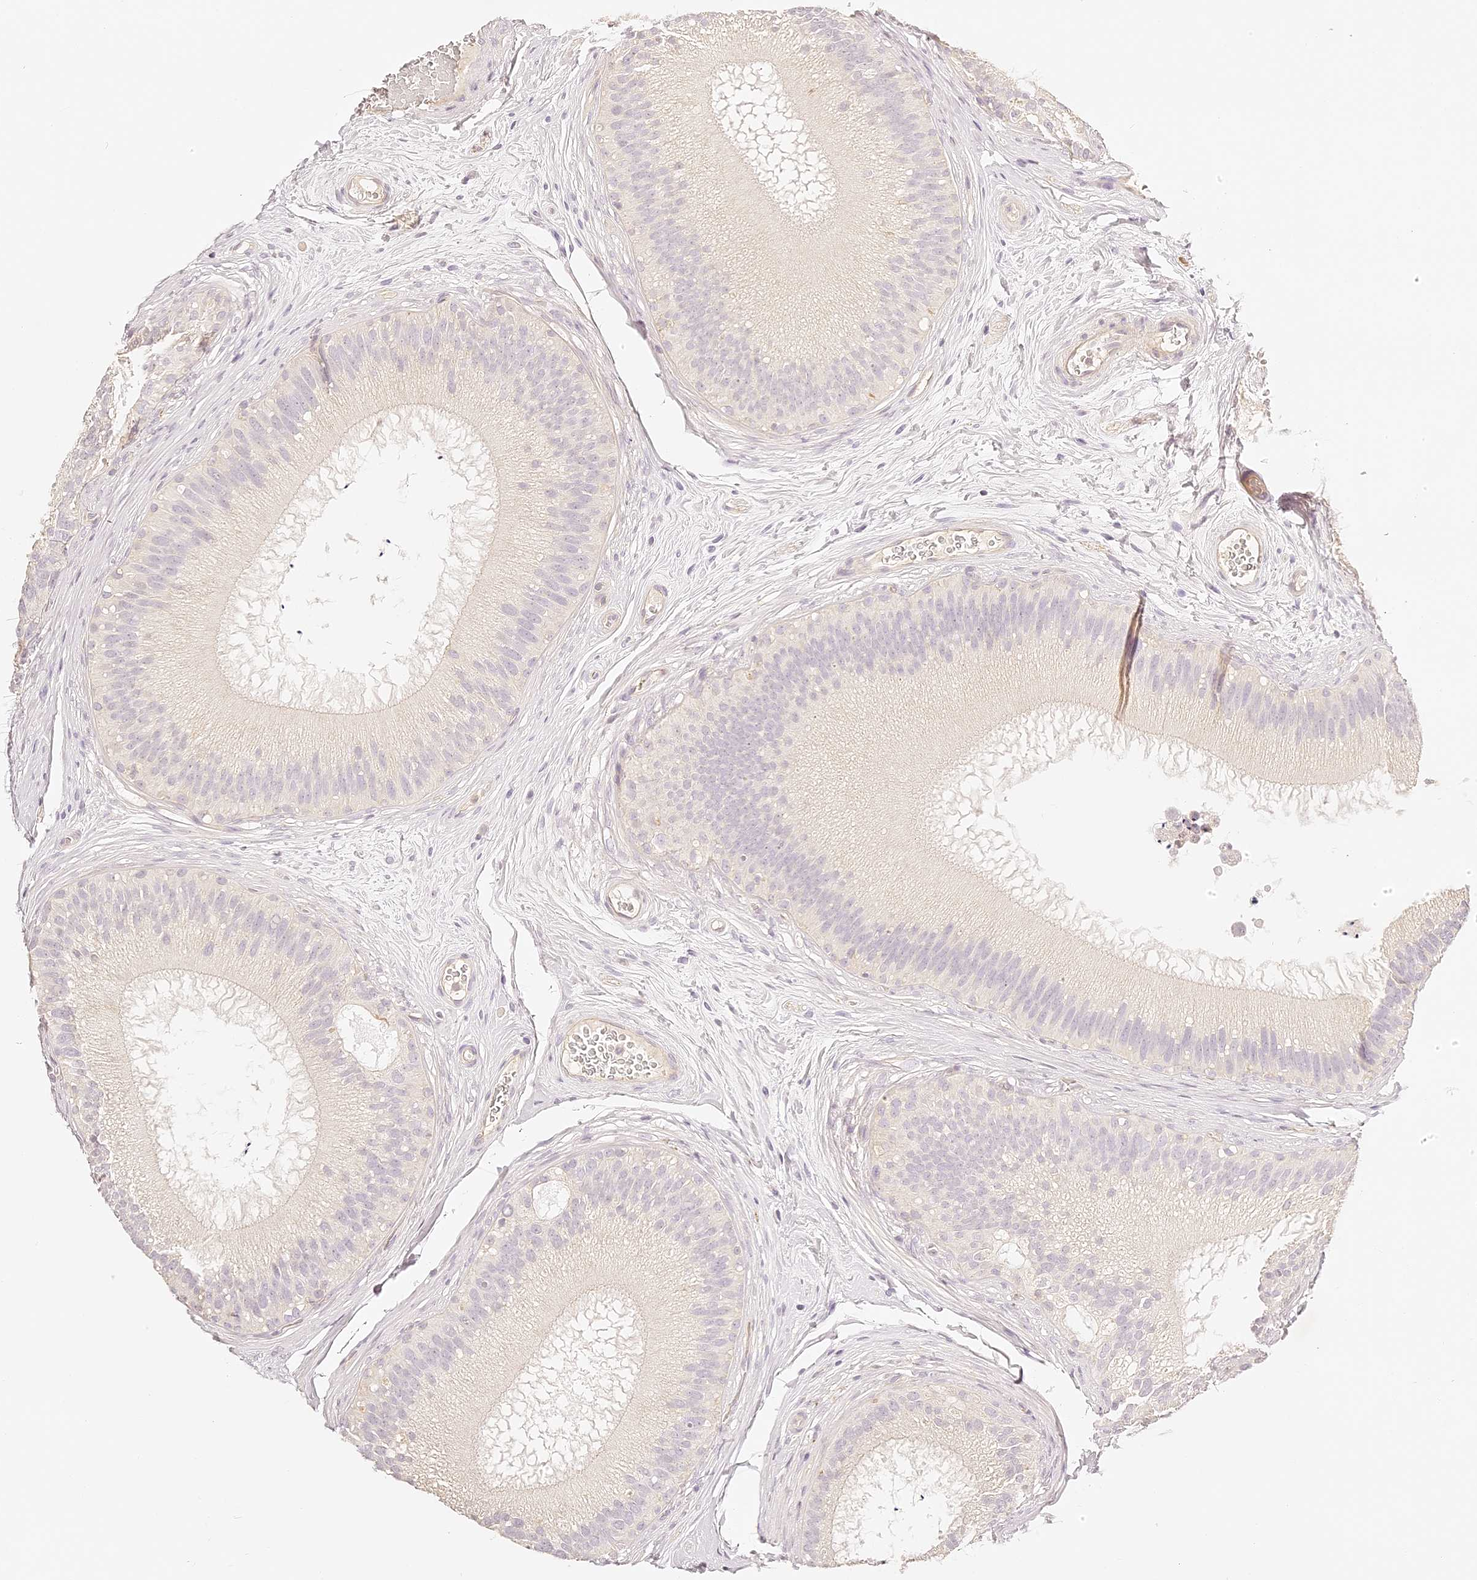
{"staining": {"intensity": "negative", "quantity": "none", "location": "none"}, "tissue": "epididymis", "cell_type": "Glandular cells", "image_type": "normal", "snomed": [{"axis": "morphology", "description": "Normal tissue, NOS"}, {"axis": "topography", "description": "Epididymis"}], "caption": "An image of epididymis stained for a protein shows no brown staining in glandular cells. The staining was performed using DAB to visualize the protein expression in brown, while the nuclei were stained in blue with hematoxylin (Magnification: 20x).", "gene": "TRIM45", "patient": {"sex": "male", "age": 45}}